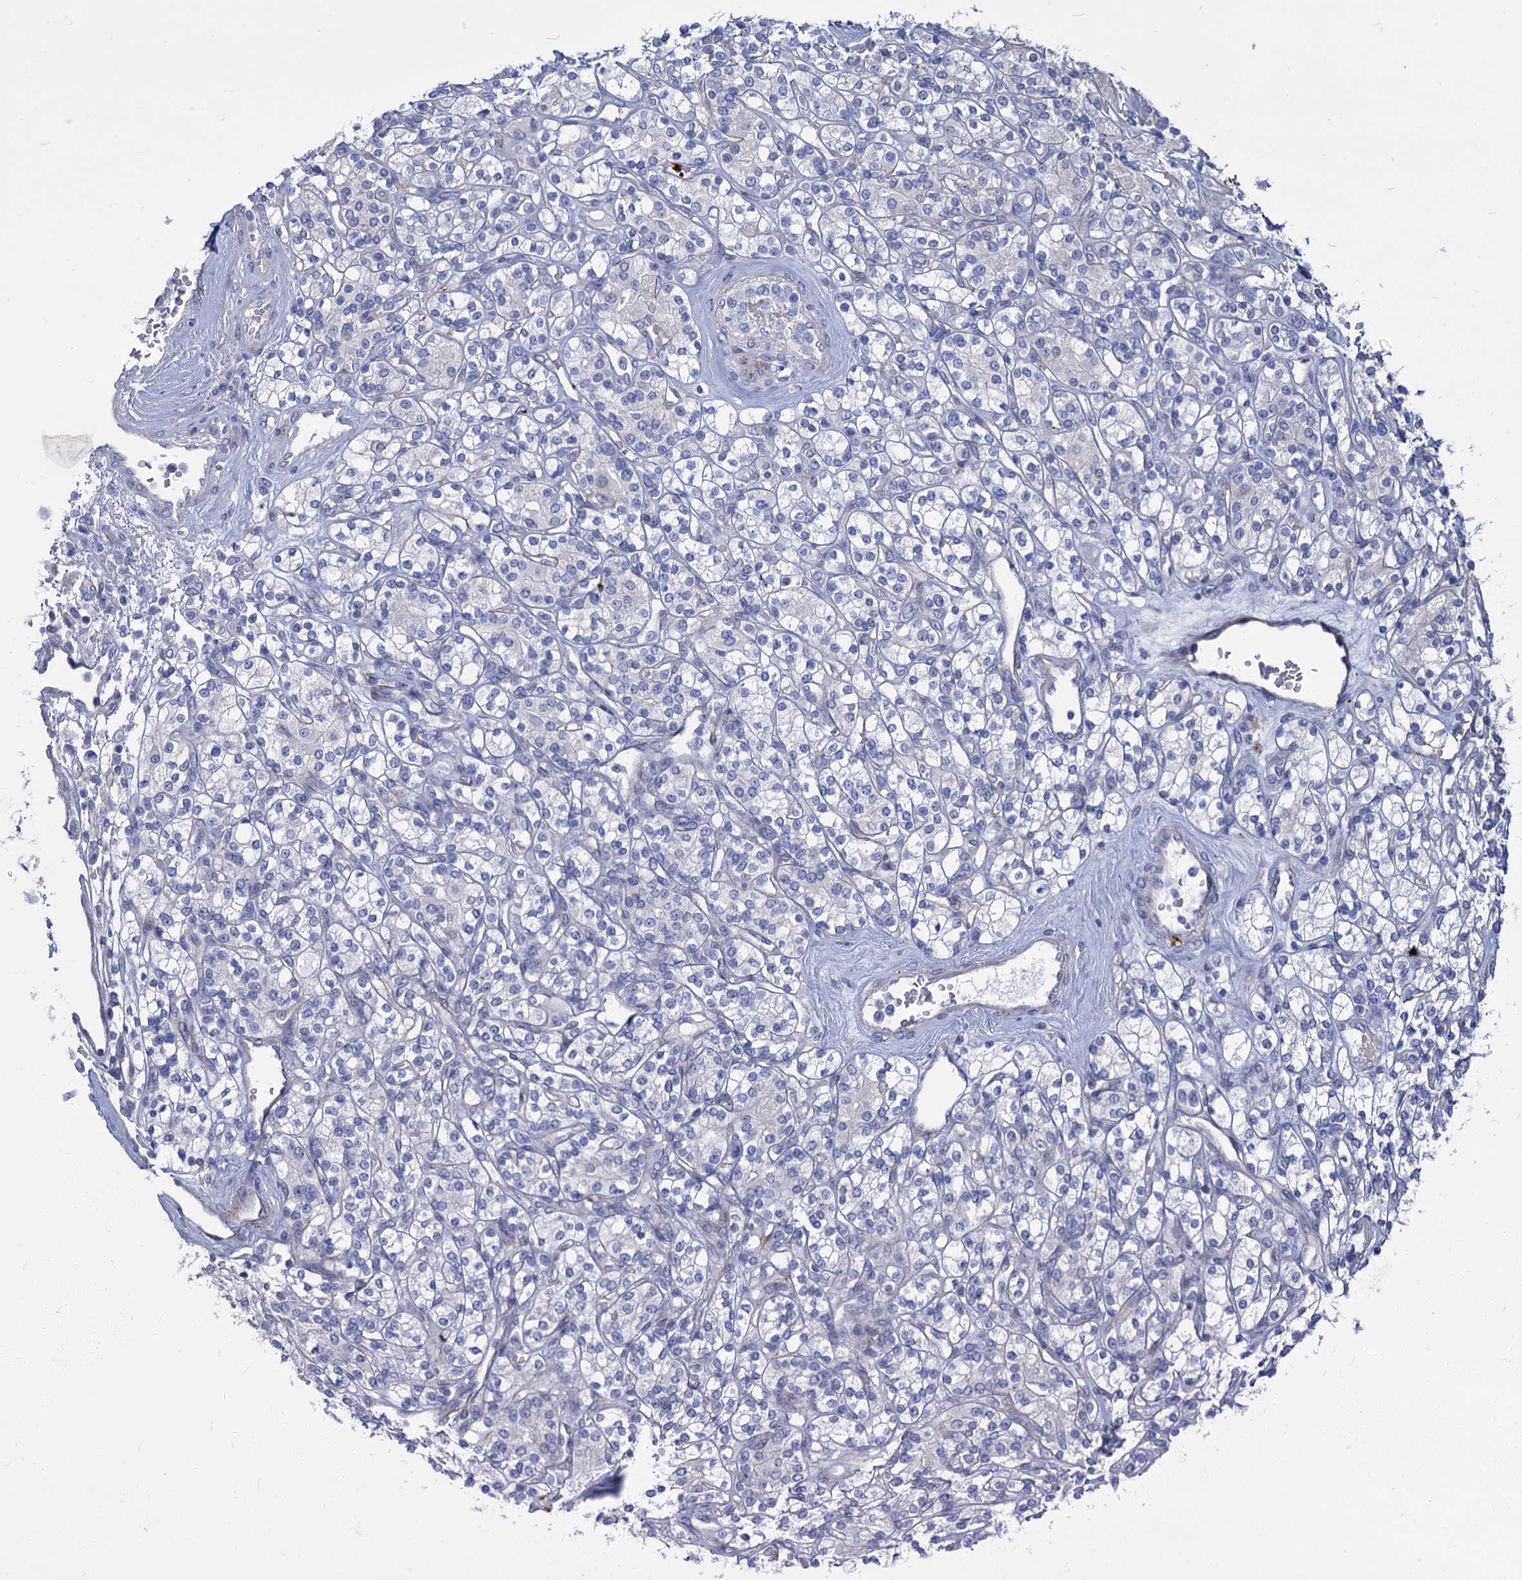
{"staining": {"intensity": "negative", "quantity": "none", "location": "none"}, "tissue": "renal cancer", "cell_type": "Tumor cells", "image_type": "cancer", "snomed": [{"axis": "morphology", "description": "Adenocarcinoma, NOS"}, {"axis": "topography", "description": "Kidney"}], "caption": "There is no significant positivity in tumor cells of renal cancer (adenocarcinoma).", "gene": "TRIM77", "patient": {"sex": "male", "age": 77}}